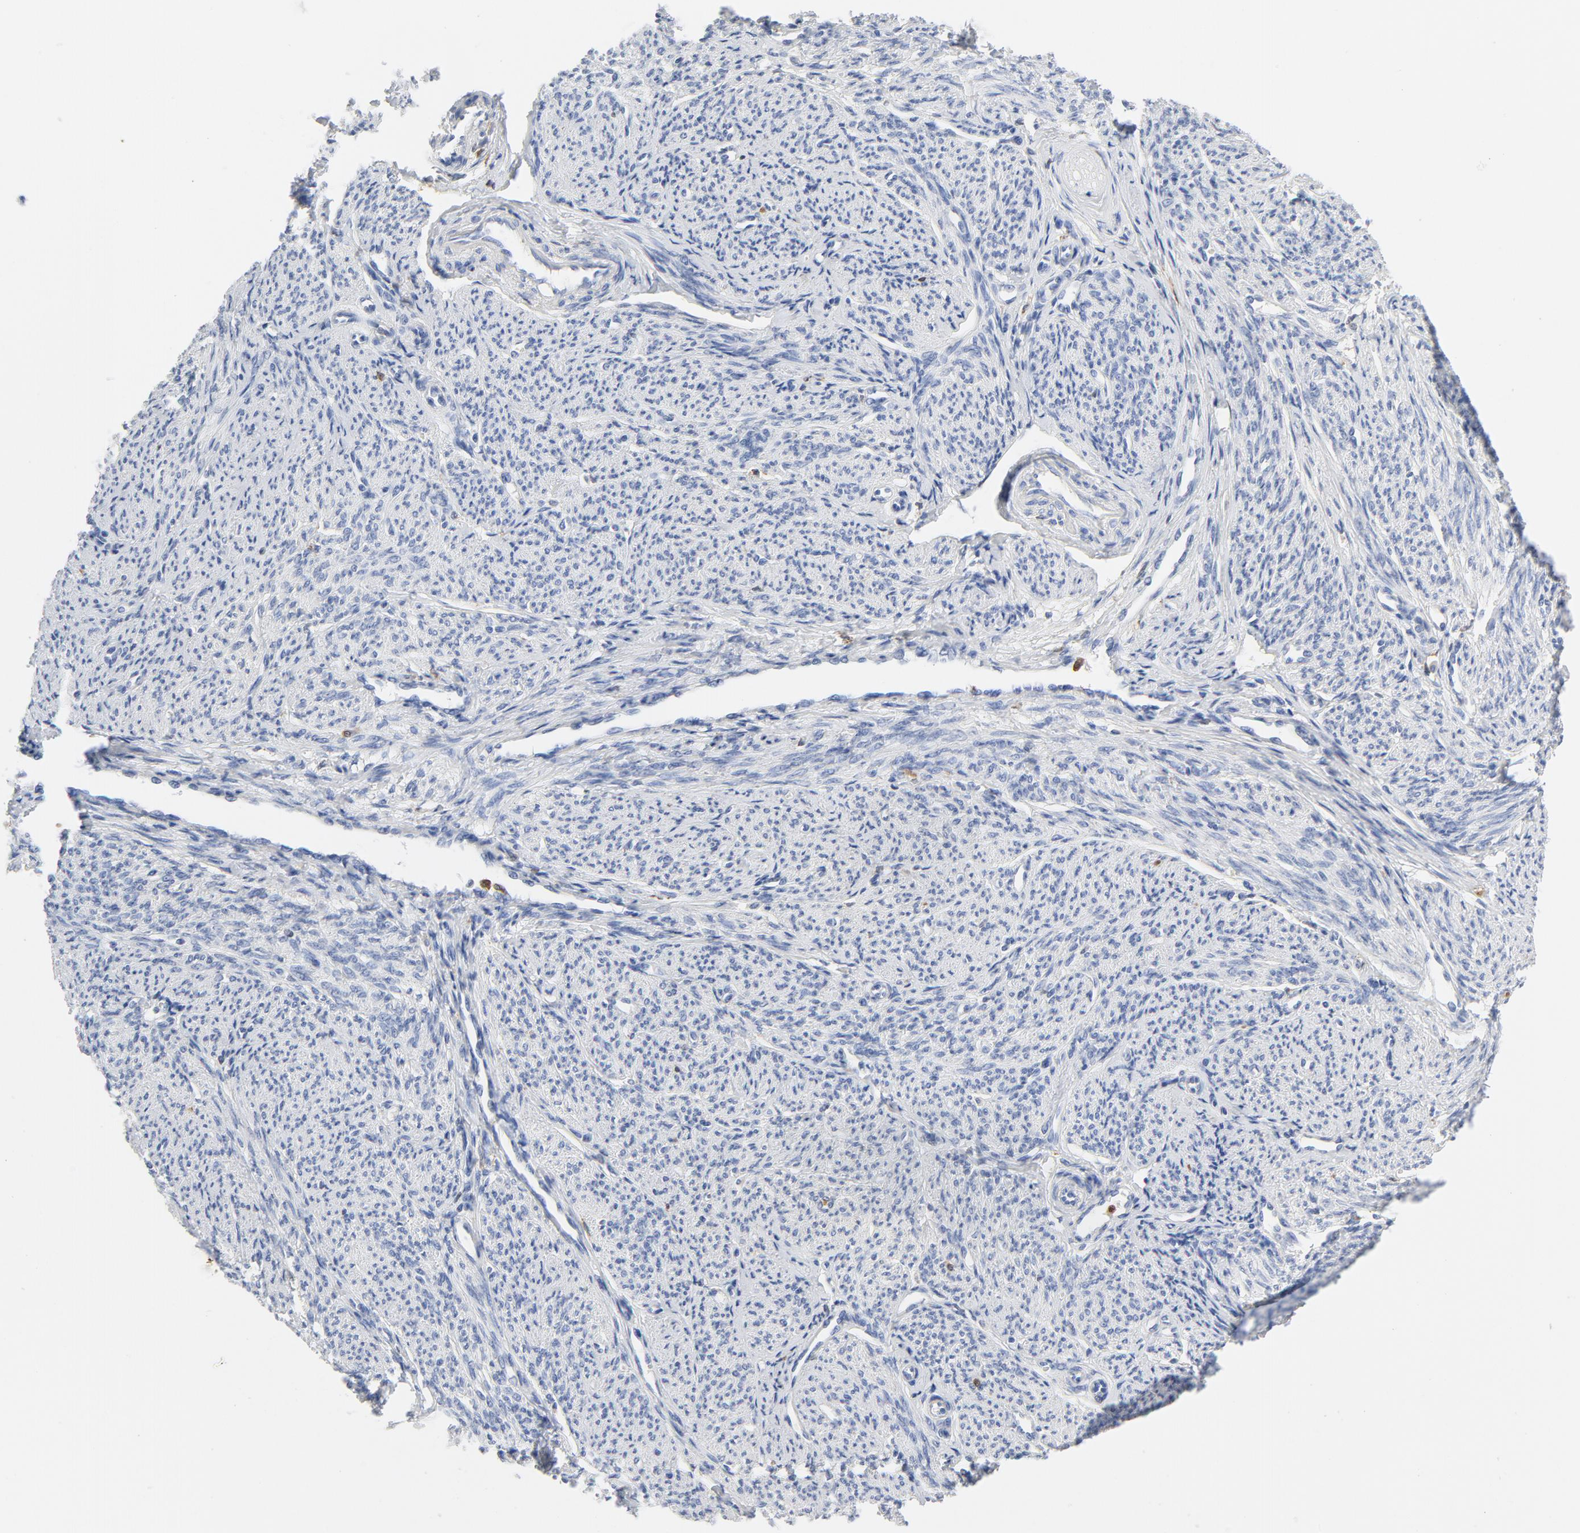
{"staining": {"intensity": "negative", "quantity": "none", "location": "none"}, "tissue": "smooth muscle", "cell_type": "Smooth muscle cells", "image_type": "normal", "snomed": [{"axis": "morphology", "description": "Normal tissue, NOS"}, {"axis": "topography", "description": "Smooth muscle"}], "caption": "Immunohistochemistry micrograph of normal smooth muscle: smooth muscle stained with DAB exhibits no significant protein positivity in smooth muscle cells.", "gene": "NCF1", "patient": {"sex": "female", "age": 65}}